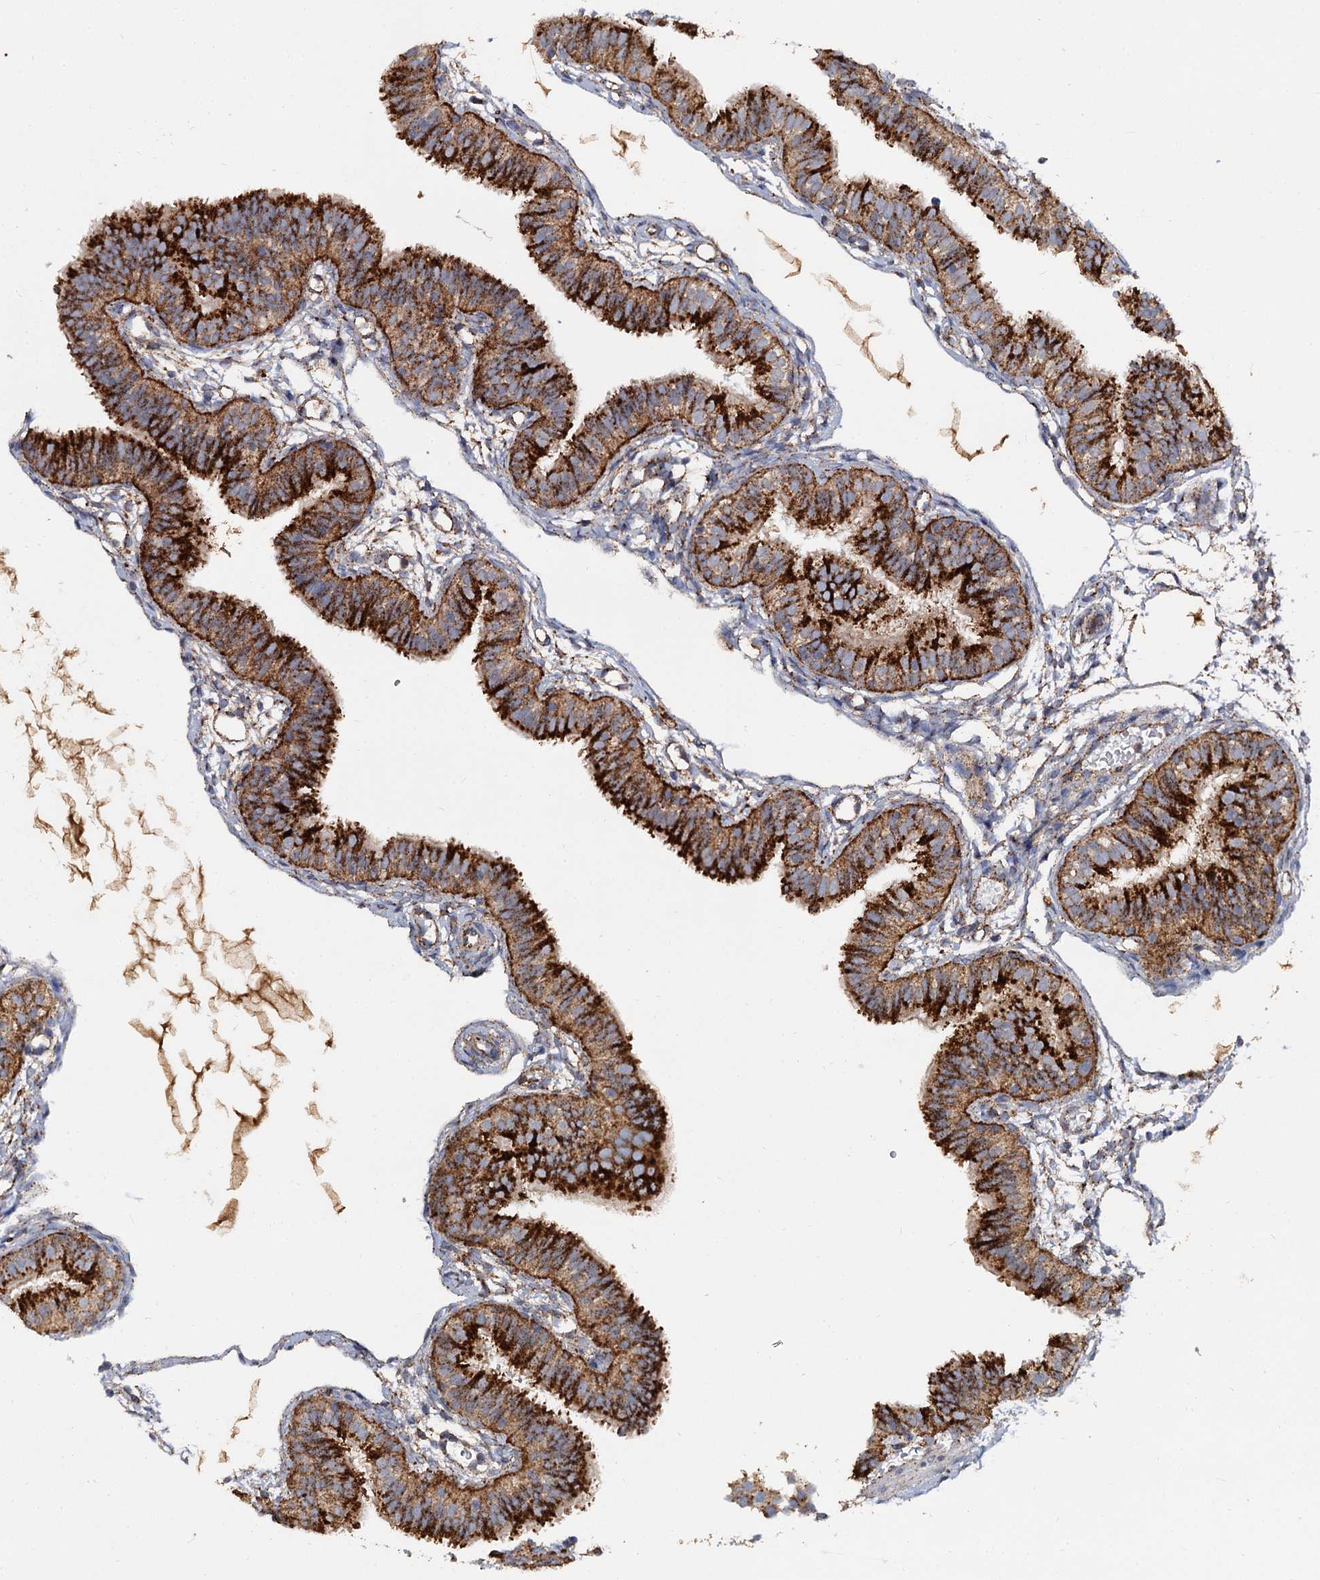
{"staining": {"intensity": "strong", "quantity": ">75%", "location": "cytoplasmic/membranous"}, "tissue": "fallopian tube", "cell_type": "Glandular cells", "image_type": "normal", "snomed": [{"axis": "morphology", "description": "Normal tissue, NOS"}, {"axis": "topography", "description": "Fallopian tube"}], "caption": "The immunohistochemical stain labels strong cytoplasmic/membranous positivity in glandular cells of benign fallopian tube. (brown staining indicates protein expression, while blue staining denotes nuclei).", "gene": "GBA1", "patient": {"sex": "female", "age": 35}}